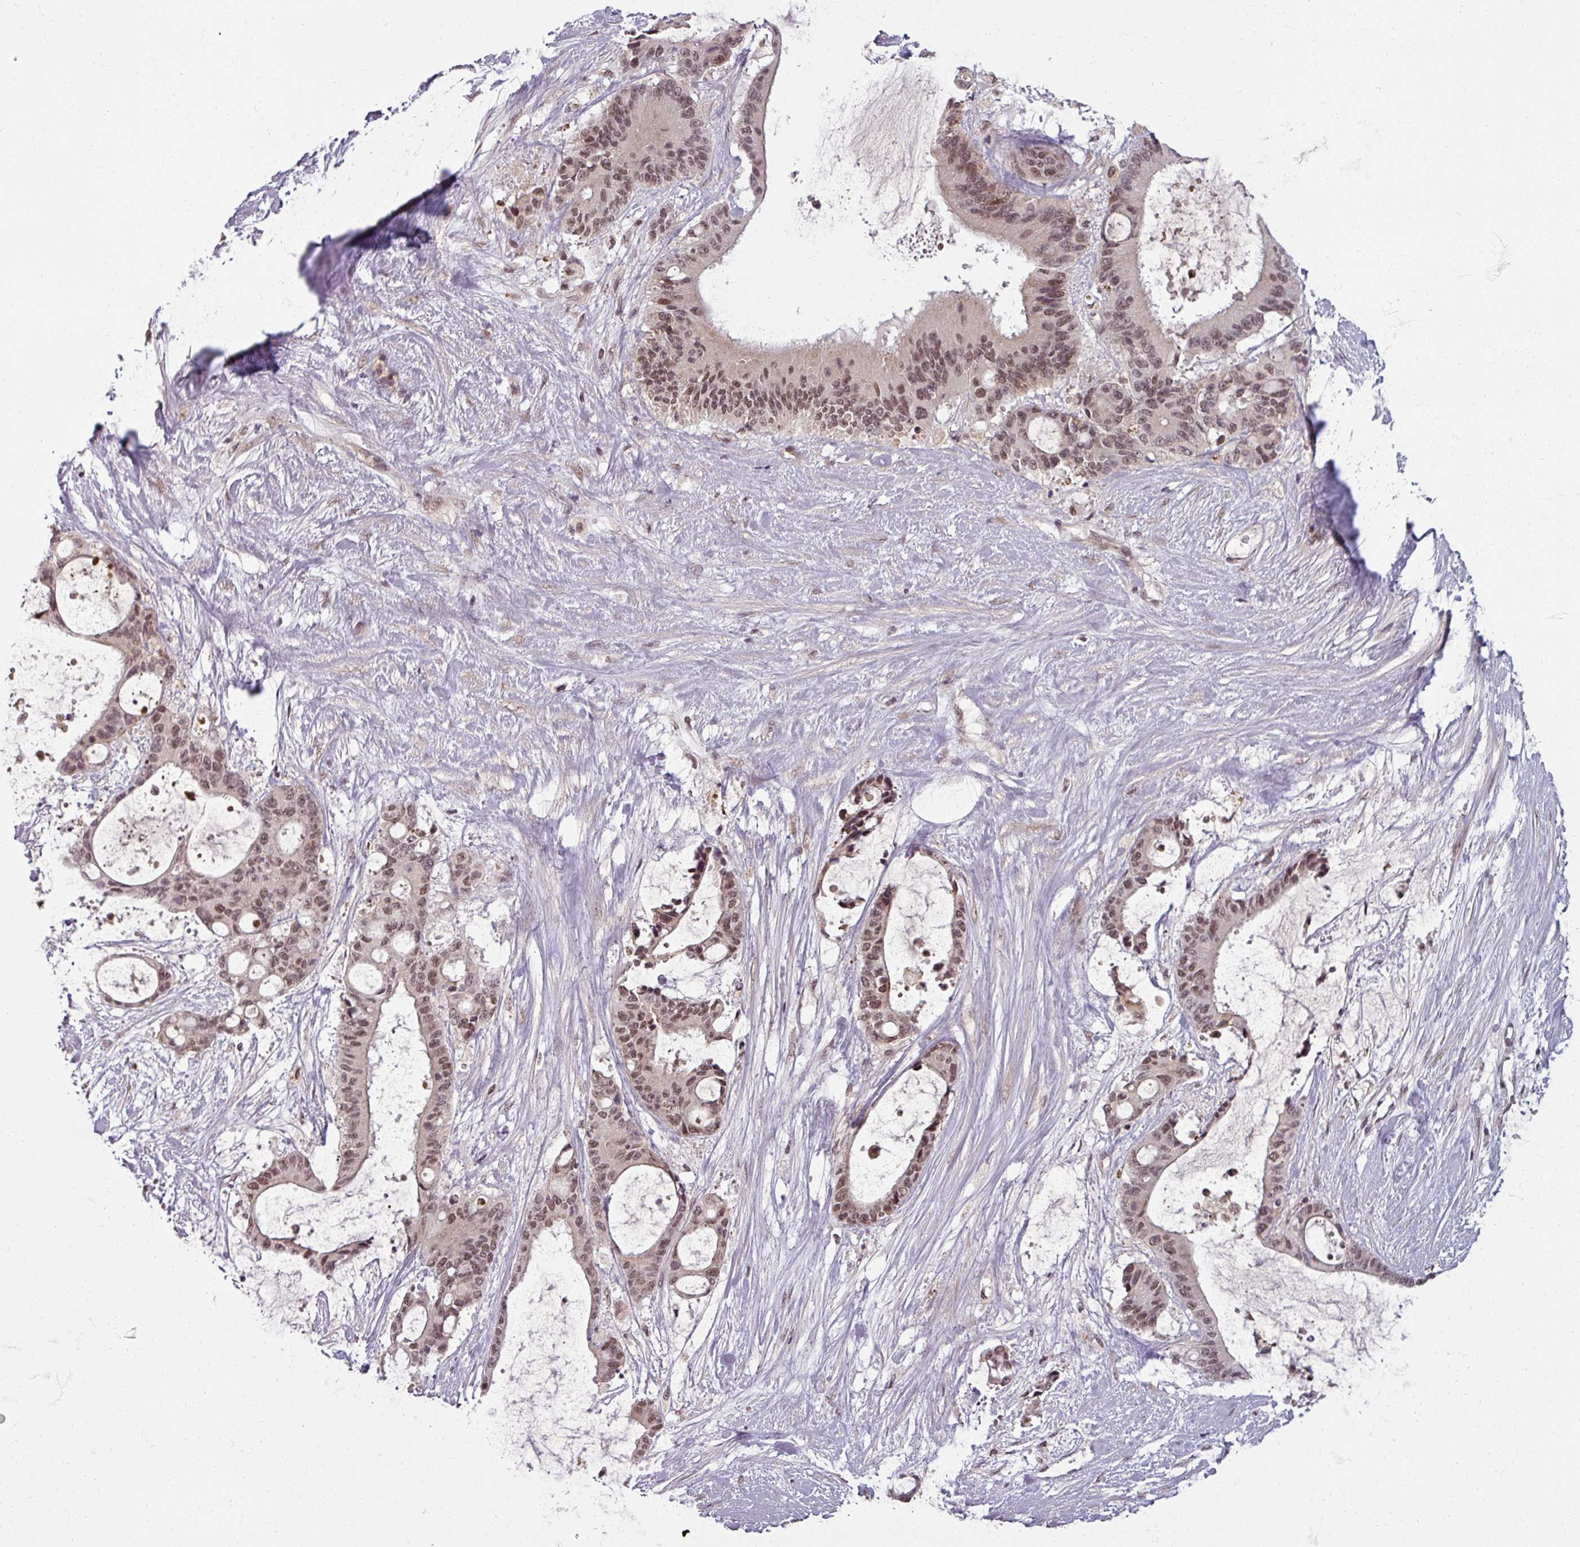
{"staining": {"intensity": "moderate", "quantity": "25%-75%", "location": "nuclear"}, "tissue": "liver cancer", "cell_type": "Tumor cells", "image_type": "cancer", "snomed": [{"axis": "morphology", "description": "Normal tissue, NOS"}, {"axis": "morphology", "description": "Cholangiocarcinoma"}, {"axis": "topography", "description": "Liver"}, {"axis": "topography", "description": "Peripheral nerve tissue"}], "caption": "Cholangiocarcinoma (liver) stained for a protein (brown) exhibits moderate nuclear positive positivity in approximately 25%-75% of tumor cells.", "gene": "POLR2G", "patient": {"sex": "female", "age": 73}}